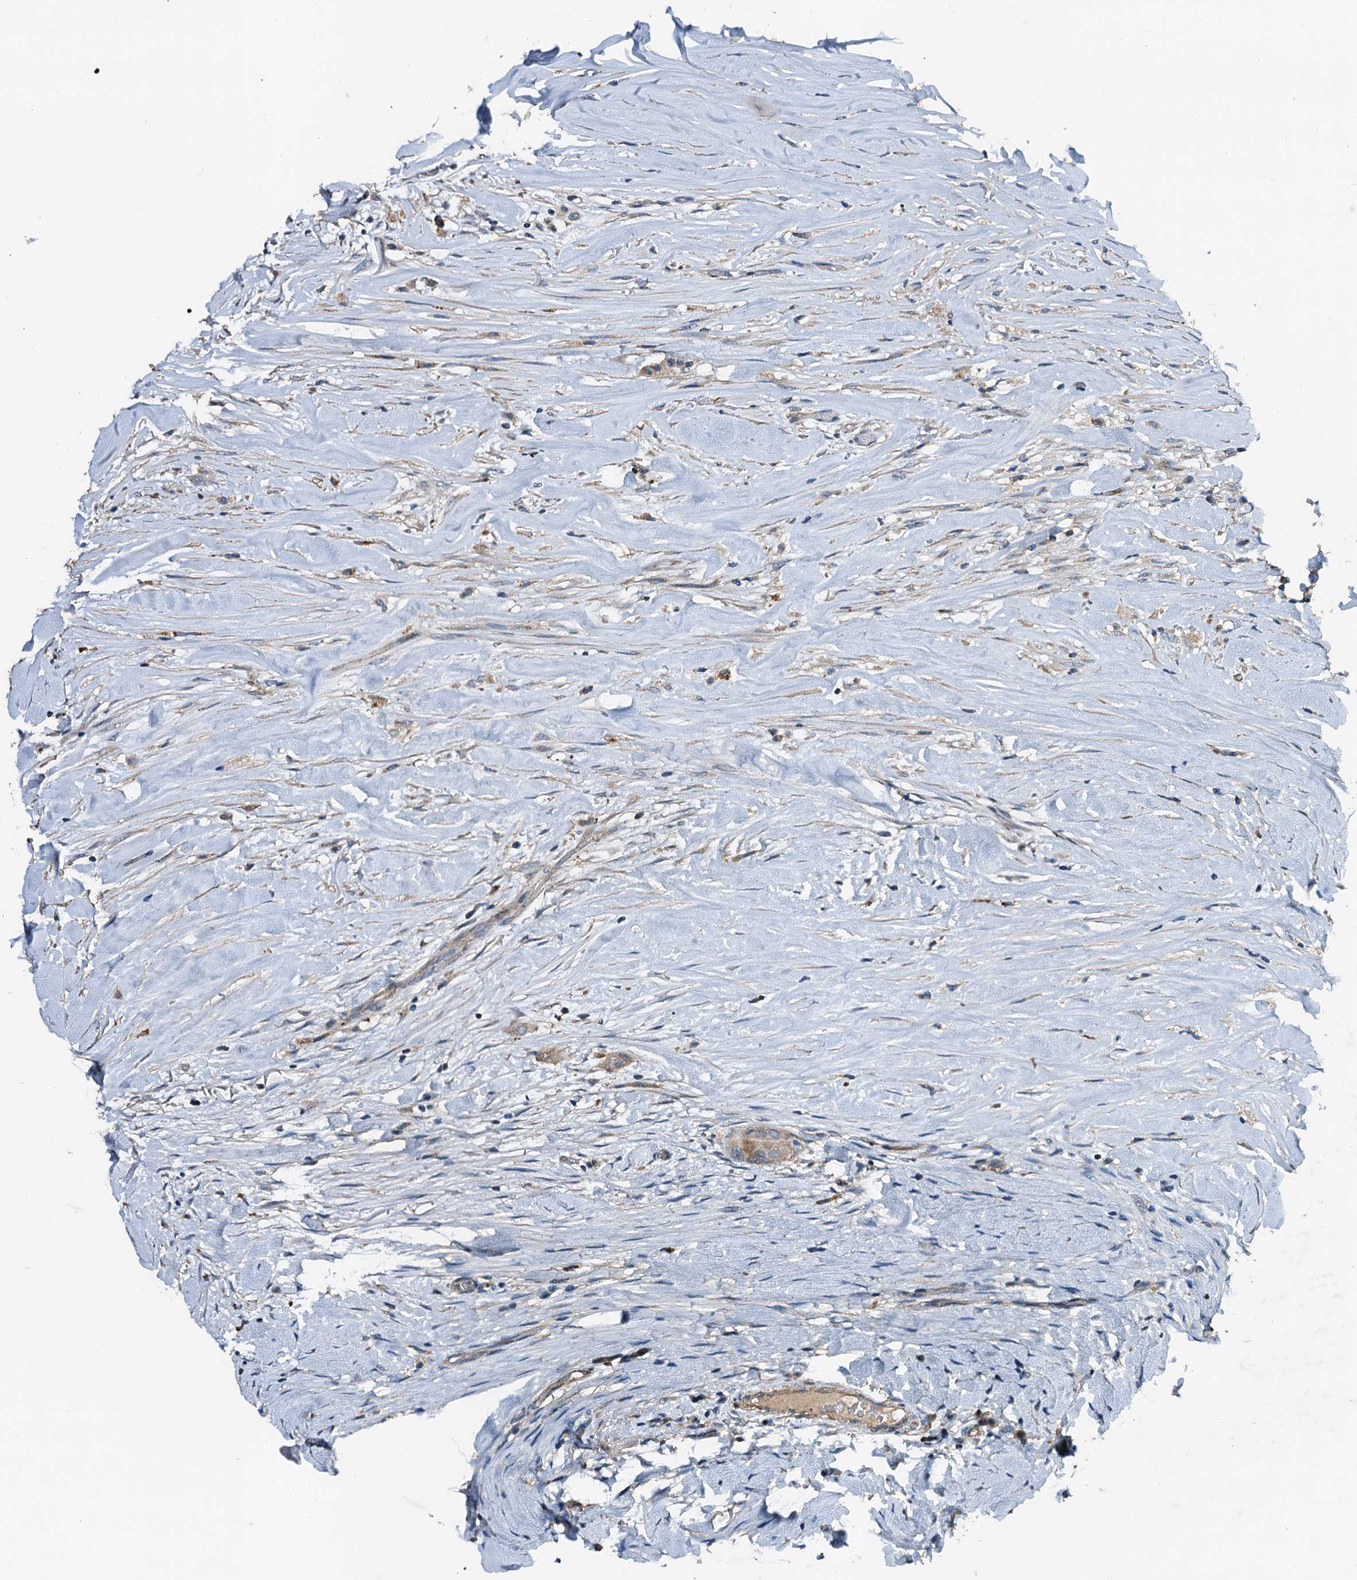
{"staining": {"intensity": "weak", "quantity": "25%-75%", "location": "cytoplasmic/membranous"}, "tissue": "thyroid cancer", "cell_type": "Tumor cells", "image_type": "cancer", "snomed": [{"axis": "morphology", "description": "Papillary adenocarcinoma, NOS"}, {"axis": "topography", "description": "Thyroid gland"}], "caption": "Immunohistochemistry photomicrograph of thyroid cancer (papillary adenocarcinoma) stained for a protein (brown), which reveals low levels of weak cytoplasmic/membranous expression in about 25%-75% of tumor cells.", "gene": "FIBIN", "patient": {"sex": "female", "age": 59}}